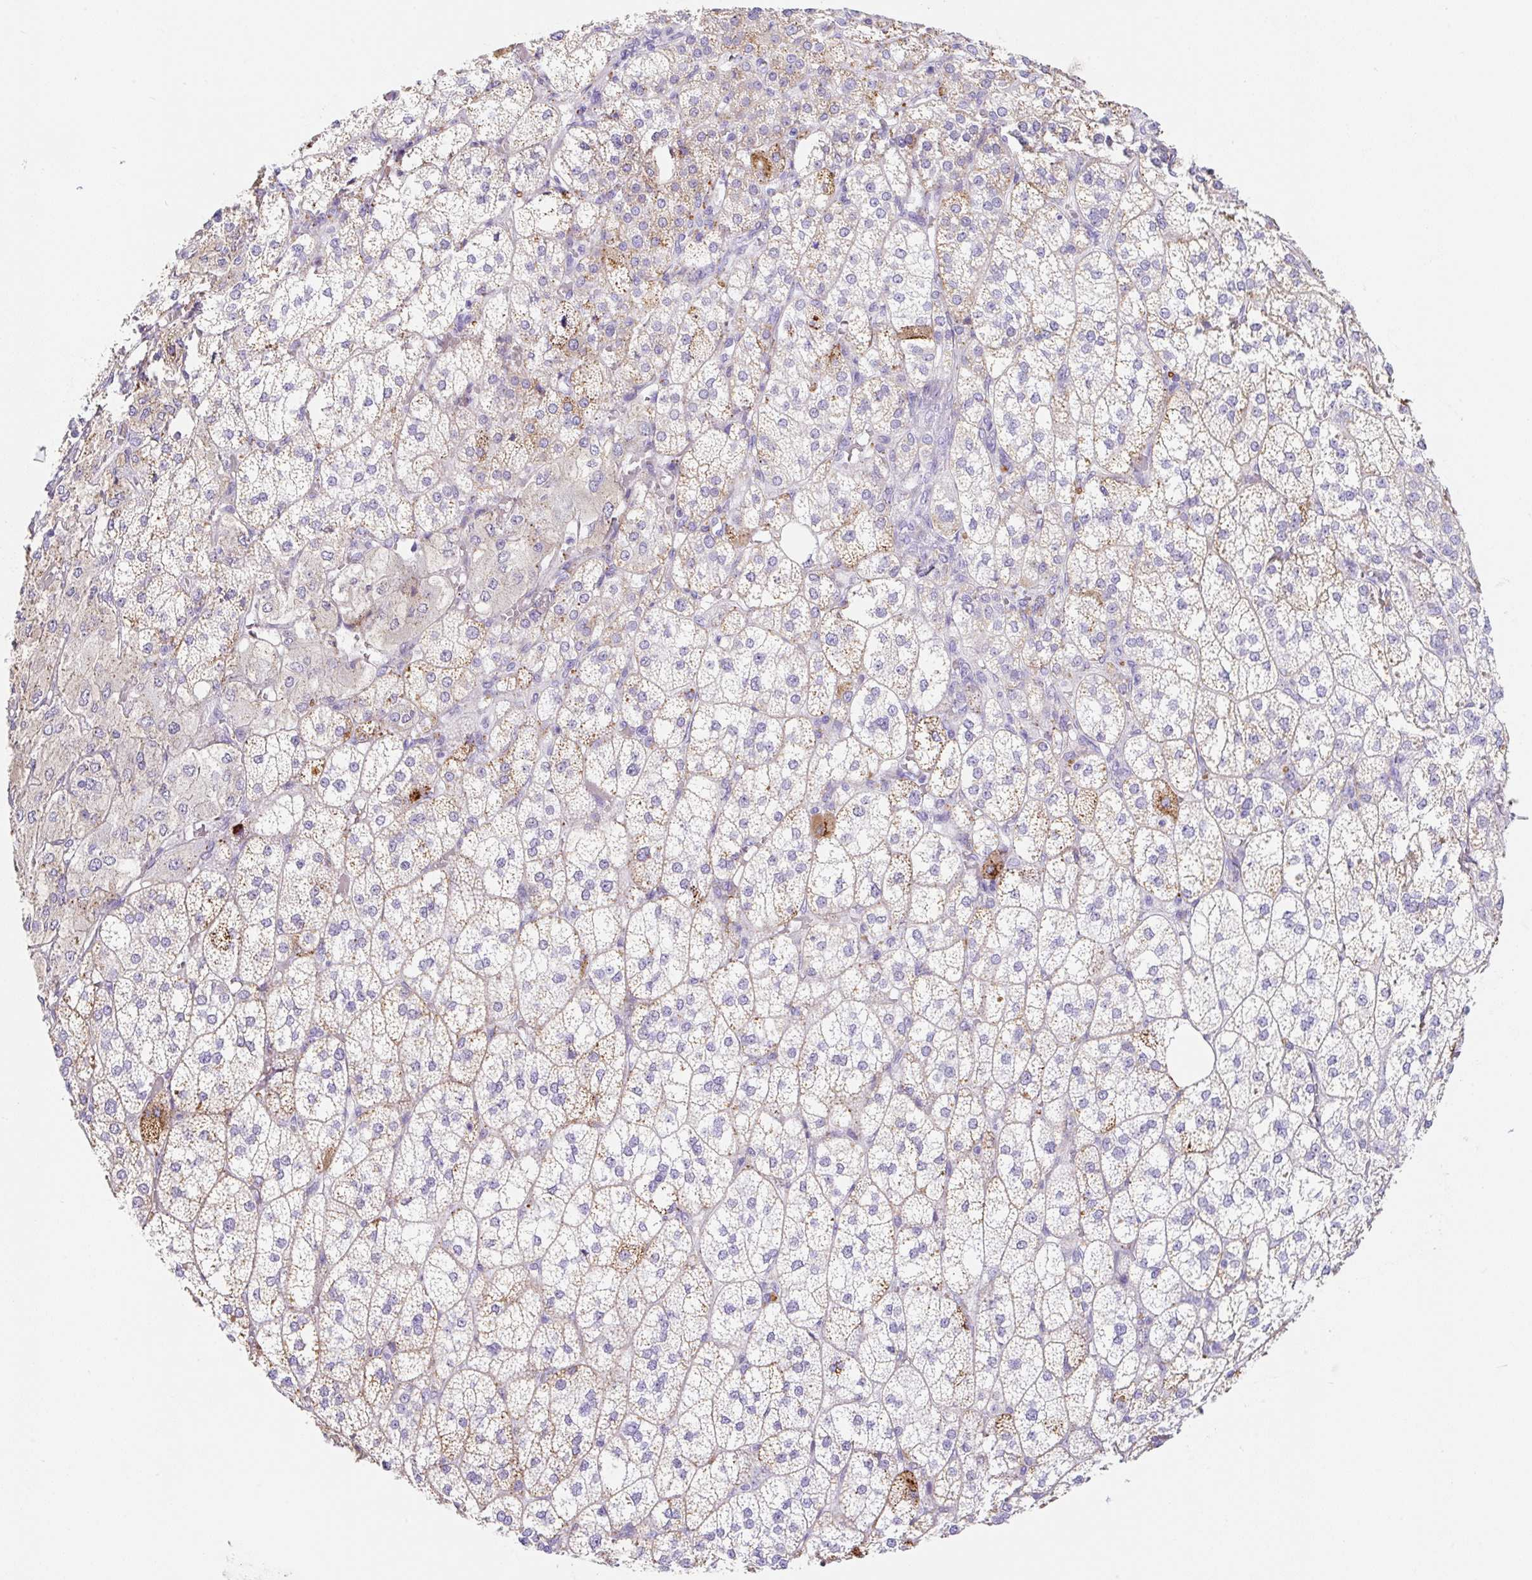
{"staining": {"intensity": "moderate", "quantity": "25%-75%", "location": "cytoplasmic/membranous"}, "tissue": "adrenal gland", "cell_type": "Glandular cells", "image_type": "normal", "snomed": [{"axis": "morphology", "description": "Normal tissue, NOS"}, {"axis": "topography", "description": "Adrenal gland"}], "caption": "Protein positivity by immunohistochemistry exhibits moderate cytoplasmic/membranous expression in about 25%-75% of glandular cells in benign adrenal gland.", "gene": "DKK4", "patient": {"sex": "female", "age": 60}}